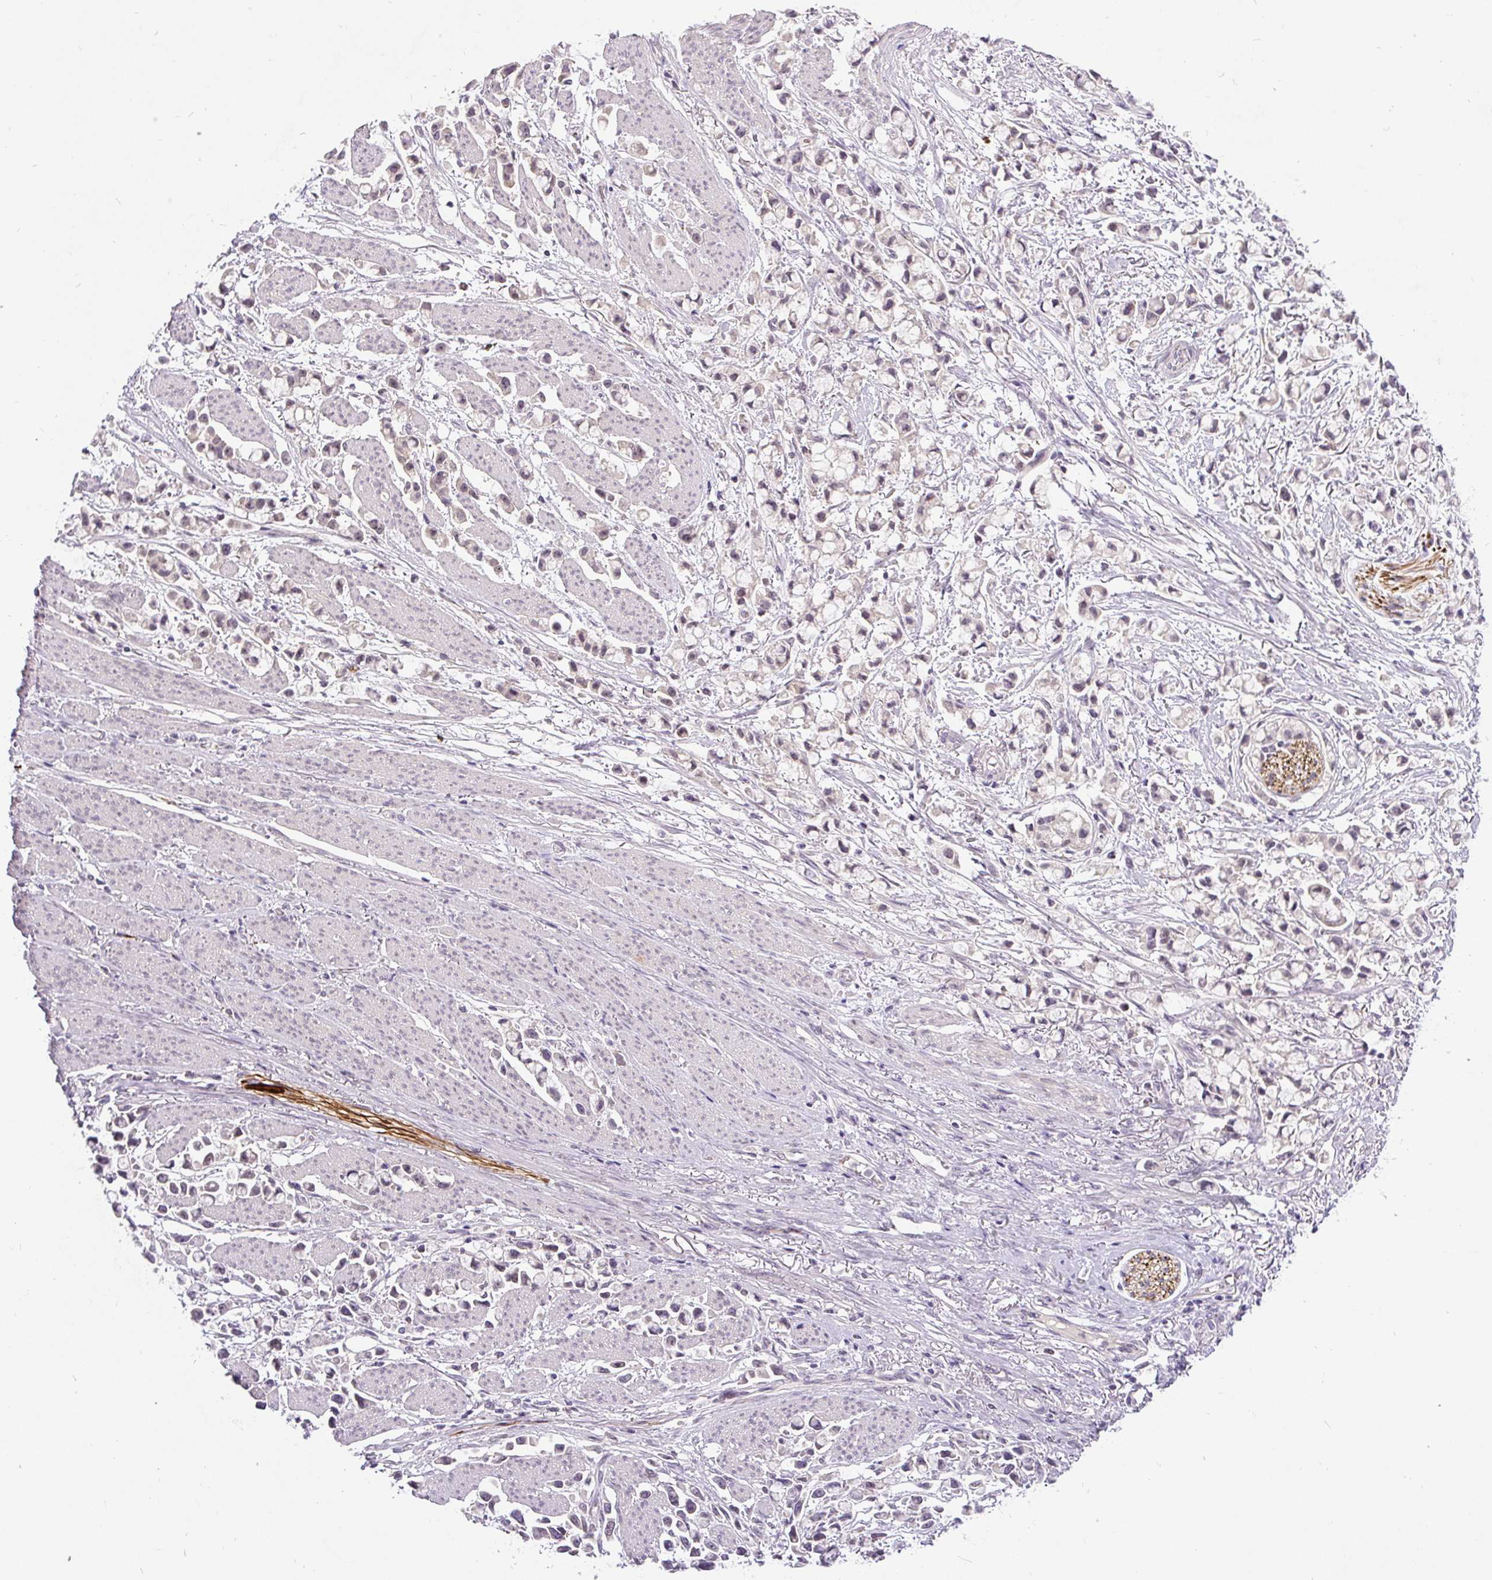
{"staining": {"intensity": "weak", "quantity": "<25%", "location": "nuclear"}, "tissue": "stomach cancer", "cell_type": "Tumor cells", "image_type": "cancer", "snomed": [{"axis": "morphology", "description": "Adenocarcinoma, NOS"}, {"axis": "topography", "description": "Stomach"}], "caption": "DAB (3,3'-diaminobenzidine) immunohistochemical staining of stomach adenocarcinoma shows no significant positivity in tumor cells.", "gene": "FAM117B", "patient": {"sex": "female", "age": 81}}